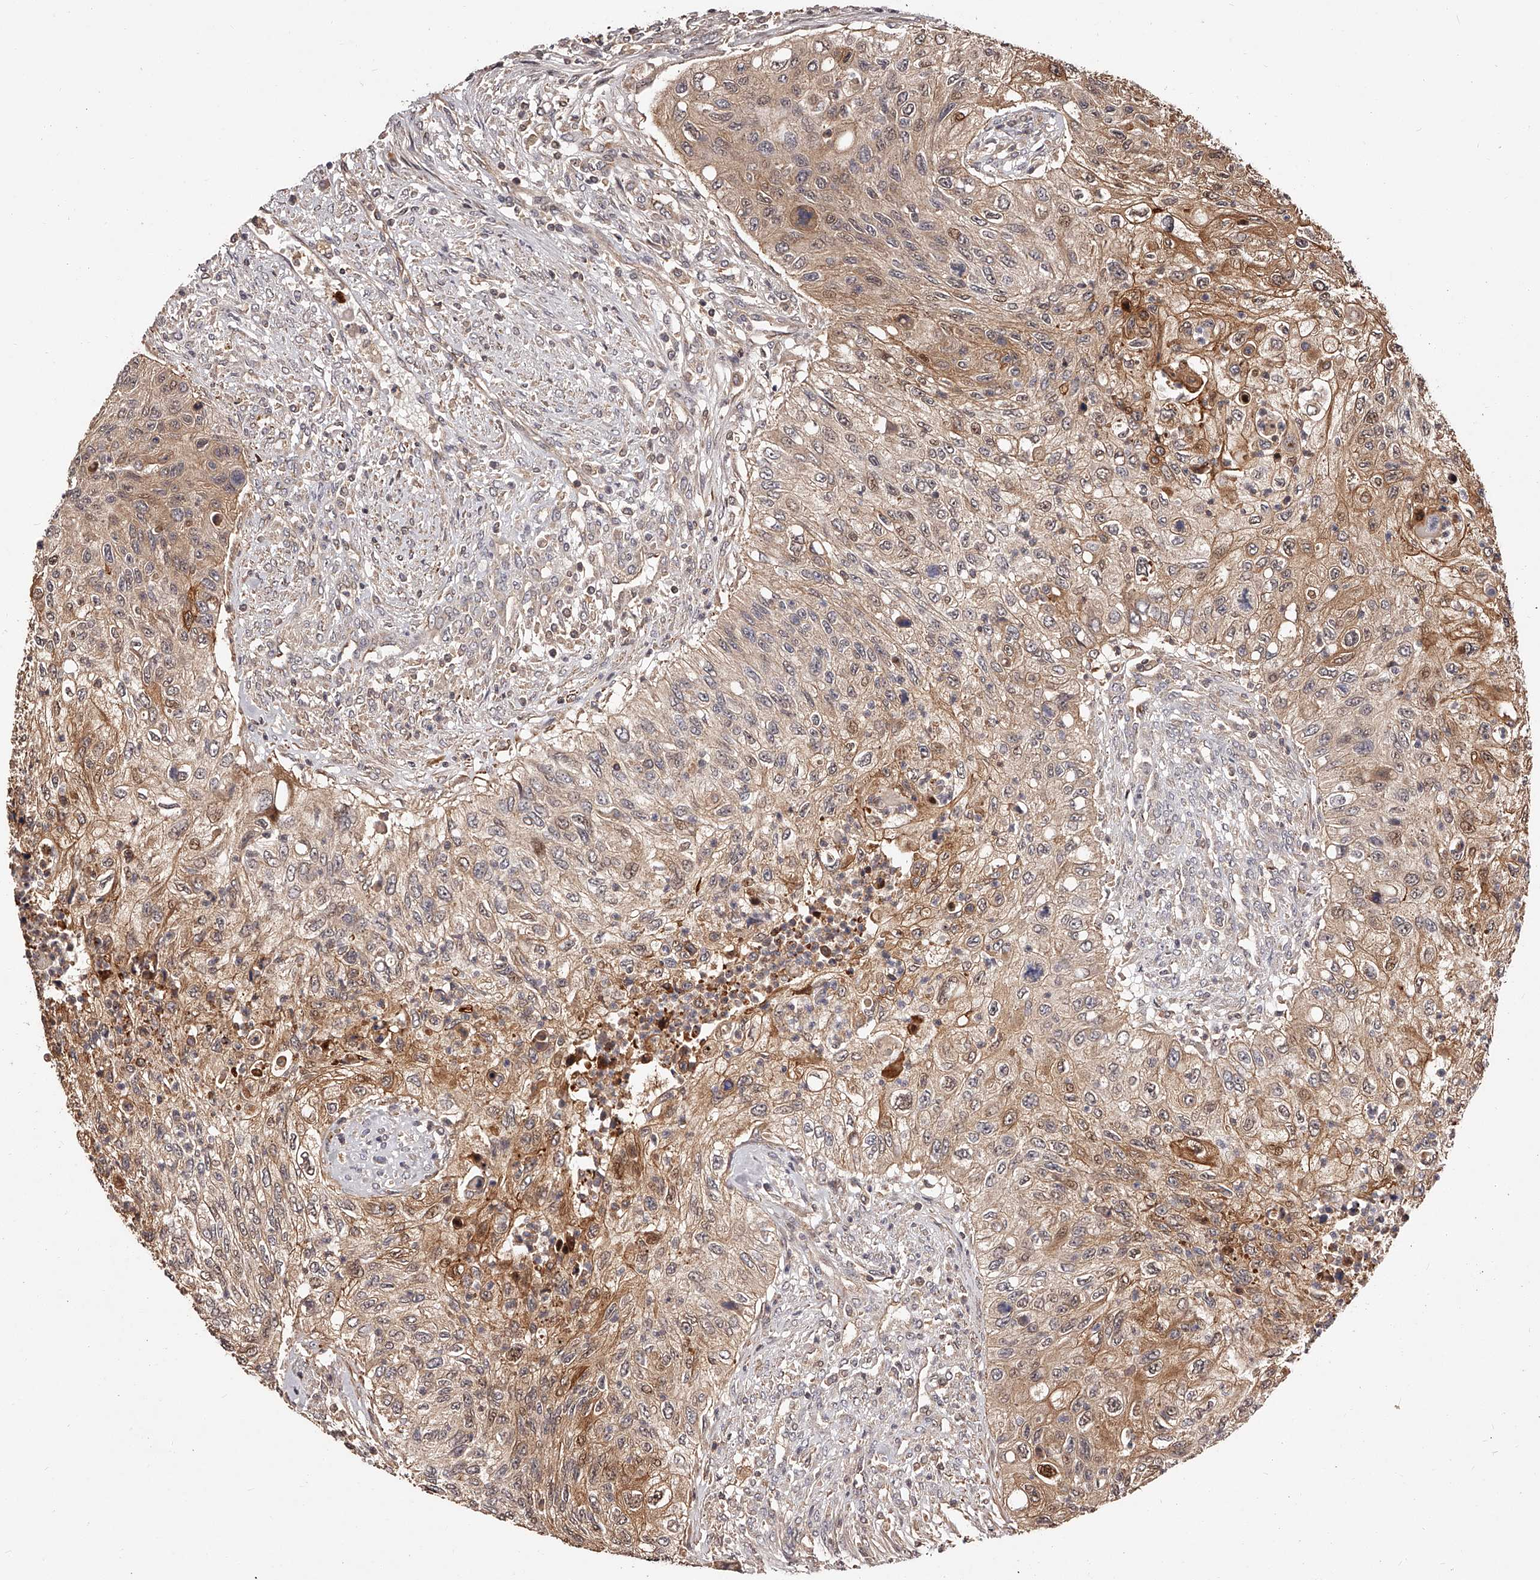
{"staining": {"intensity": "moderate", "quantity": ">75%", "location": "cytoplasmic/membranous"}, "tissue": "urothelial cancer", "cell_type": "Tumor cells", "image_type": "cancer", "snomed": [{"axis": "morphology", "description": "Urothelial carcinoma, High grade"}, {"axis": "topography", "description": "Urinary bladder"}], "caption": "This photomicrograph displays urothelial cancer stained with IHC to label a protein in brown. The cytoplasmic/membranous of tumor cells show moderate positivity for the protein. Nuclei are counter-stained blue.", "gene": "CUL7", "patient": {"sex": "female", "age": 60}}